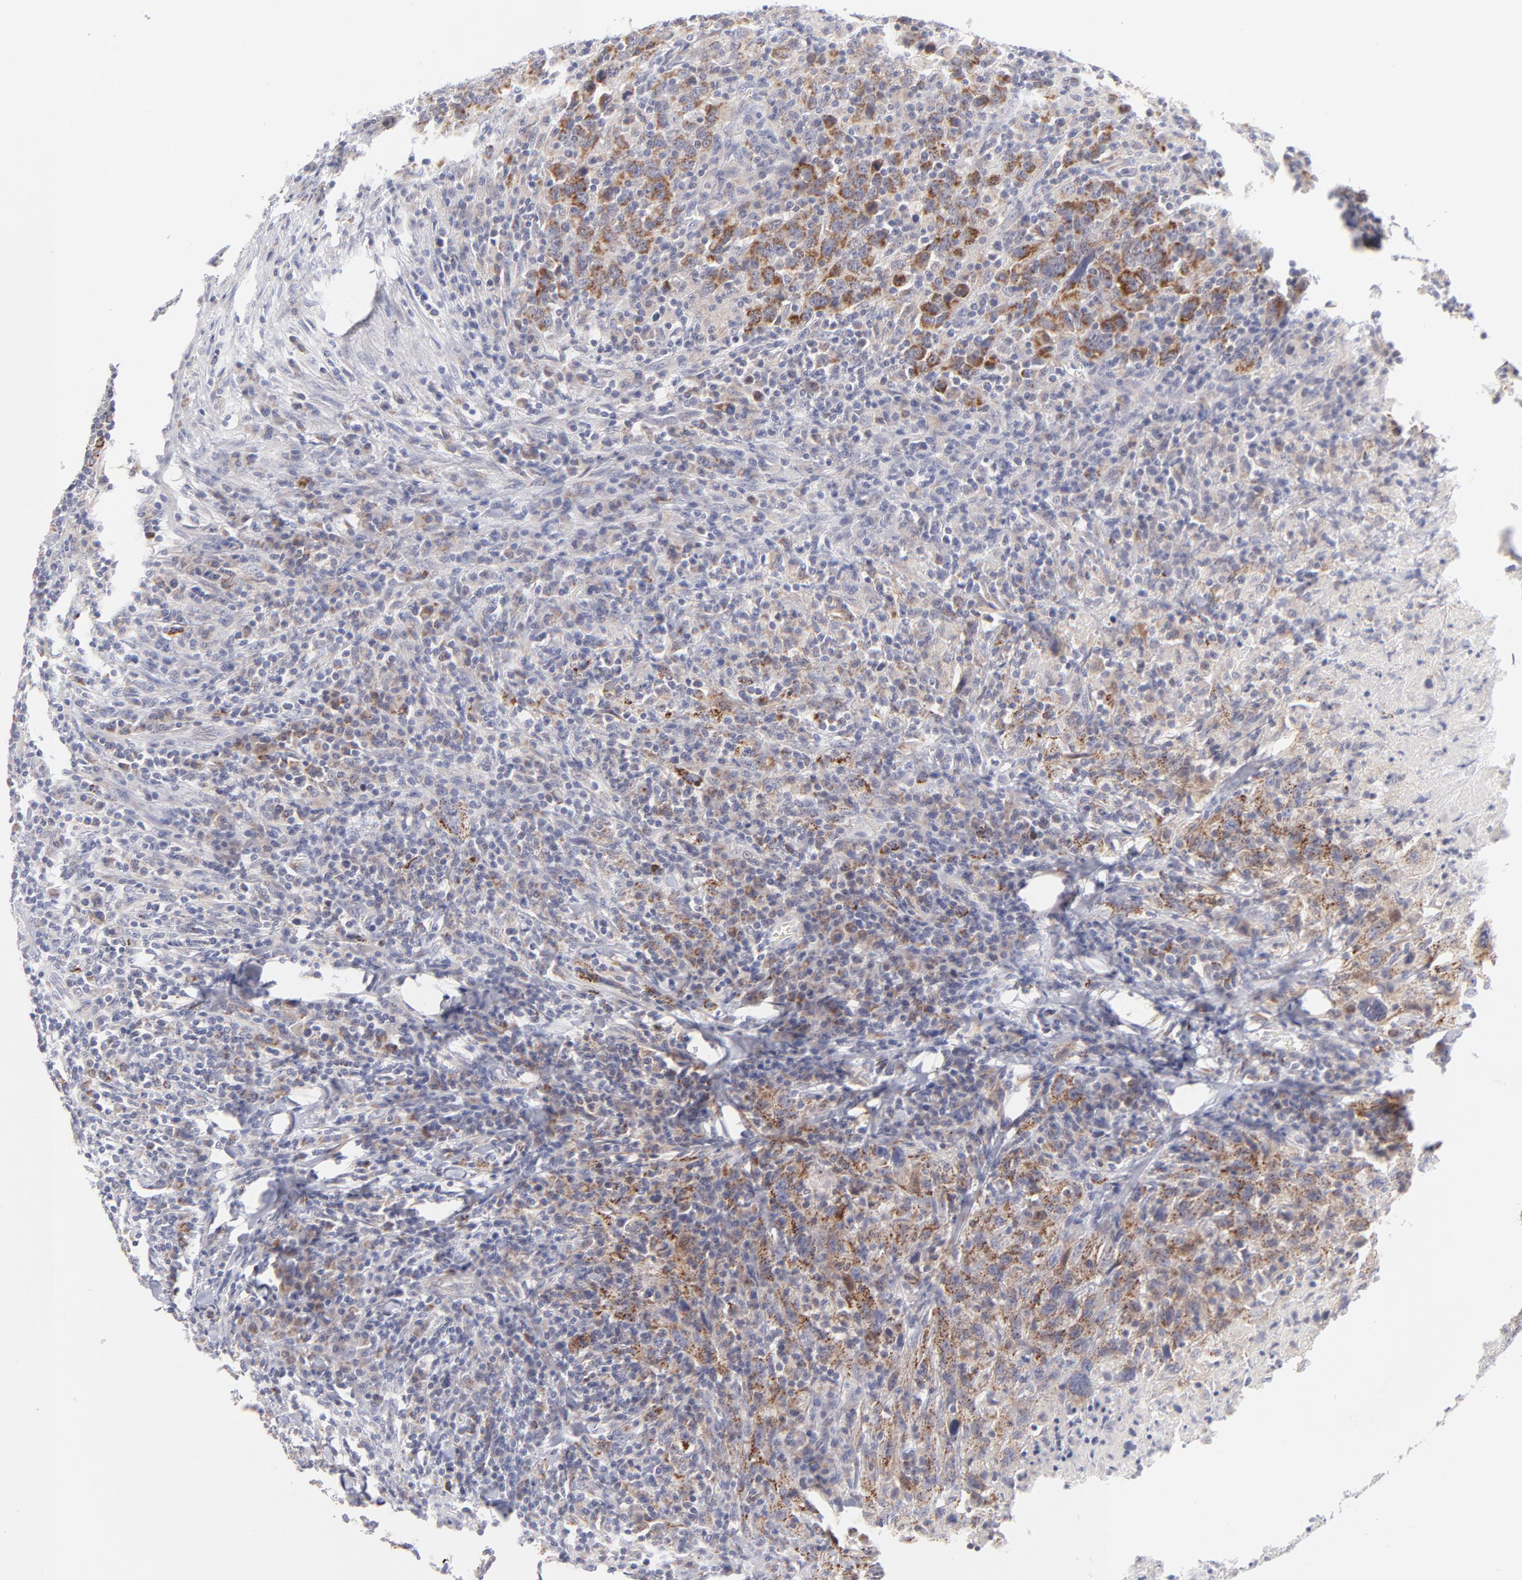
{"staining": {"intensity": "moderate", "quantity": "25%-75%", "location": "cytoplasmic/membranous"}, "tissue": "urothelial cancer", "cell_type": "Tumor cells", "image_type": "cancer", "snomed": [{"axis": "morphology", "description": "Urothelial carcinoma, High grade"}, {"axis": "topography", "description": "Urinary bladder"}], "caption": "Tumor cells exhibit medium levels of moderate cytoplasmic/membranous positivity in approximately 25%-75% of cells in urothelial carcinoma (high-grade). (brown staining indicates protein expression, while blue staining denotes nuclei).", "gene": "MTHFD2", "patient": {"sex": "male", "age": 61}}